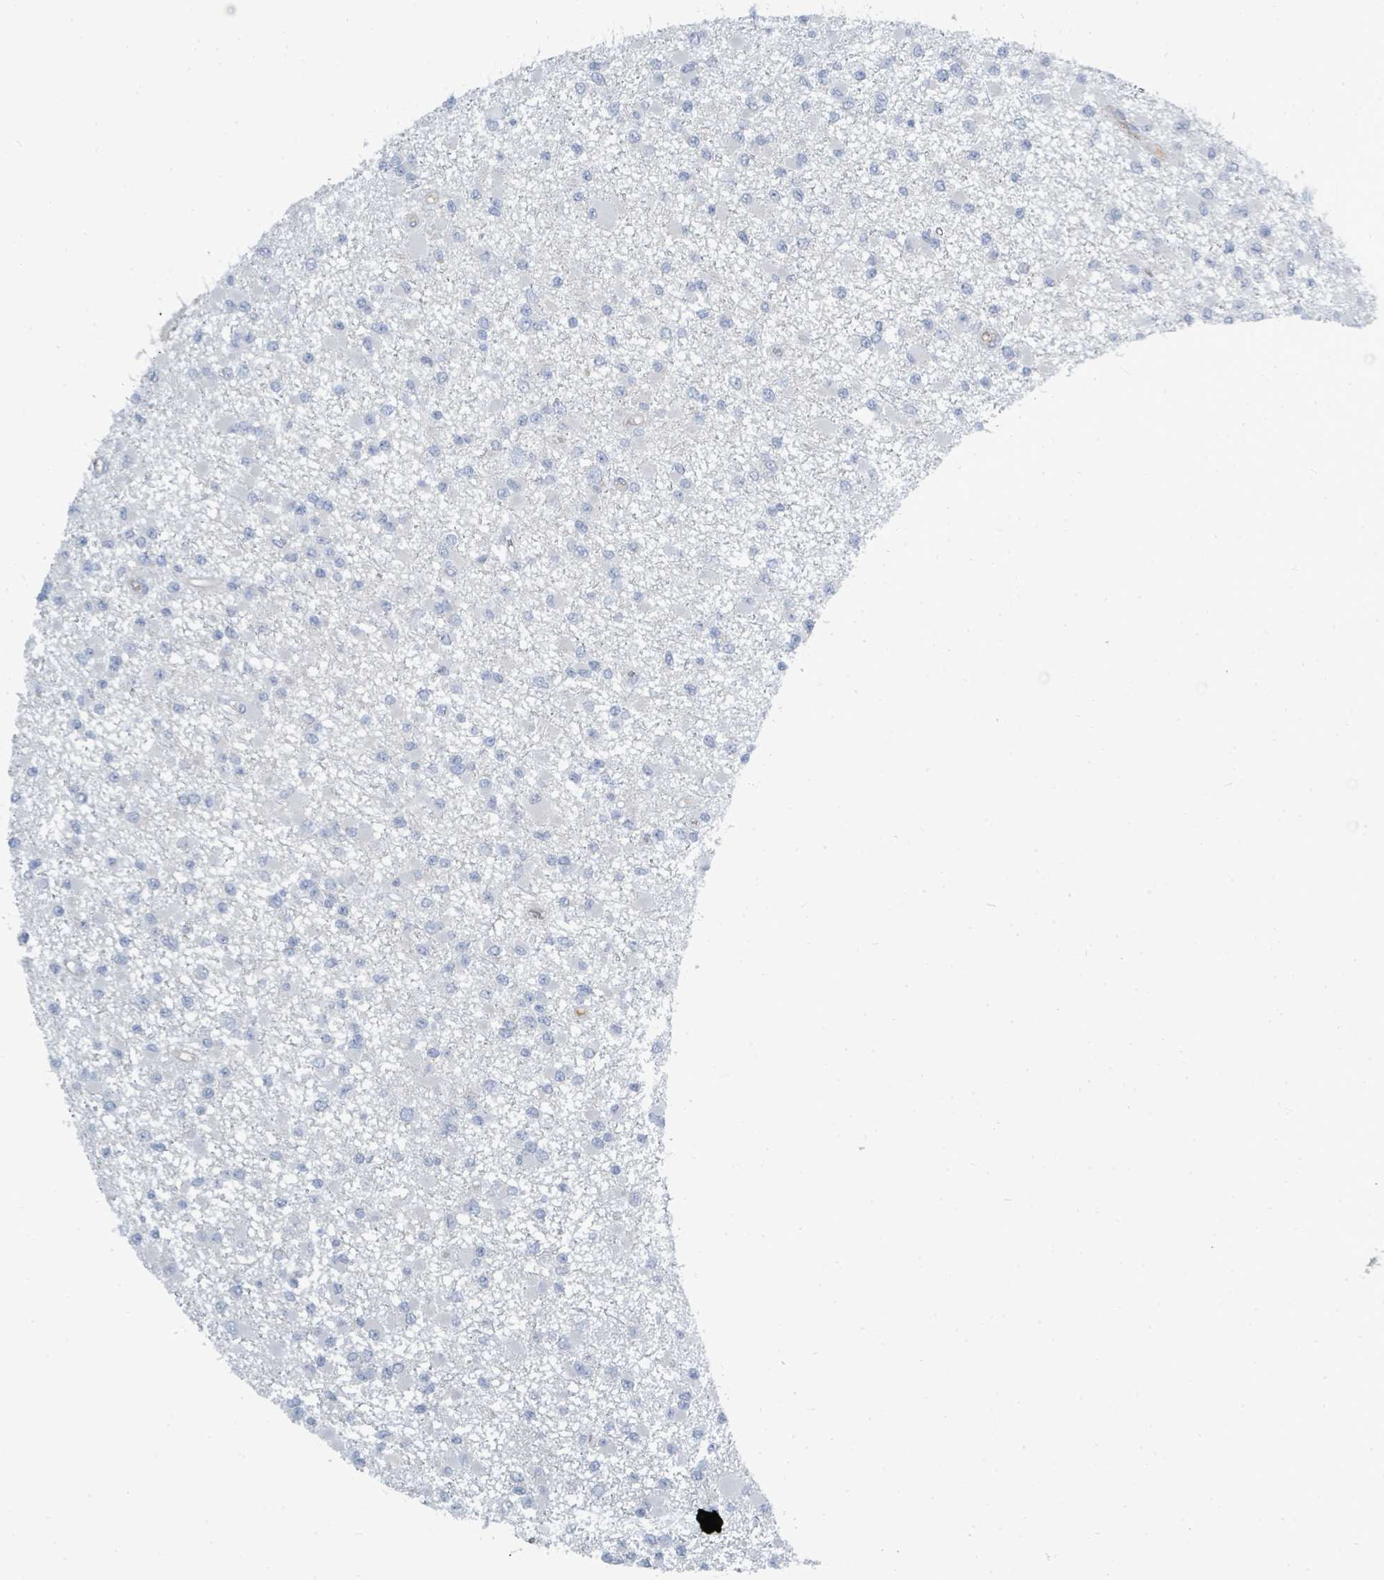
{"staining": {"intensity": "negative", "quantity": "none", "location": "none"}, "tissue": "glioma", "cell_type": "Tumor cells", "image_type": "cancer", "snomed": [{"axis": "morphology", "description": "Glioma, malignant, Low grade"}, {"axis": "topography", "description": "Brain"}], "caption": "The micrograph exhibits no significant staining in tumor cells of malignant glioma (low-grade).", "gene": "SLC25A23", "patient": {"sex": "female", "age": 22}}